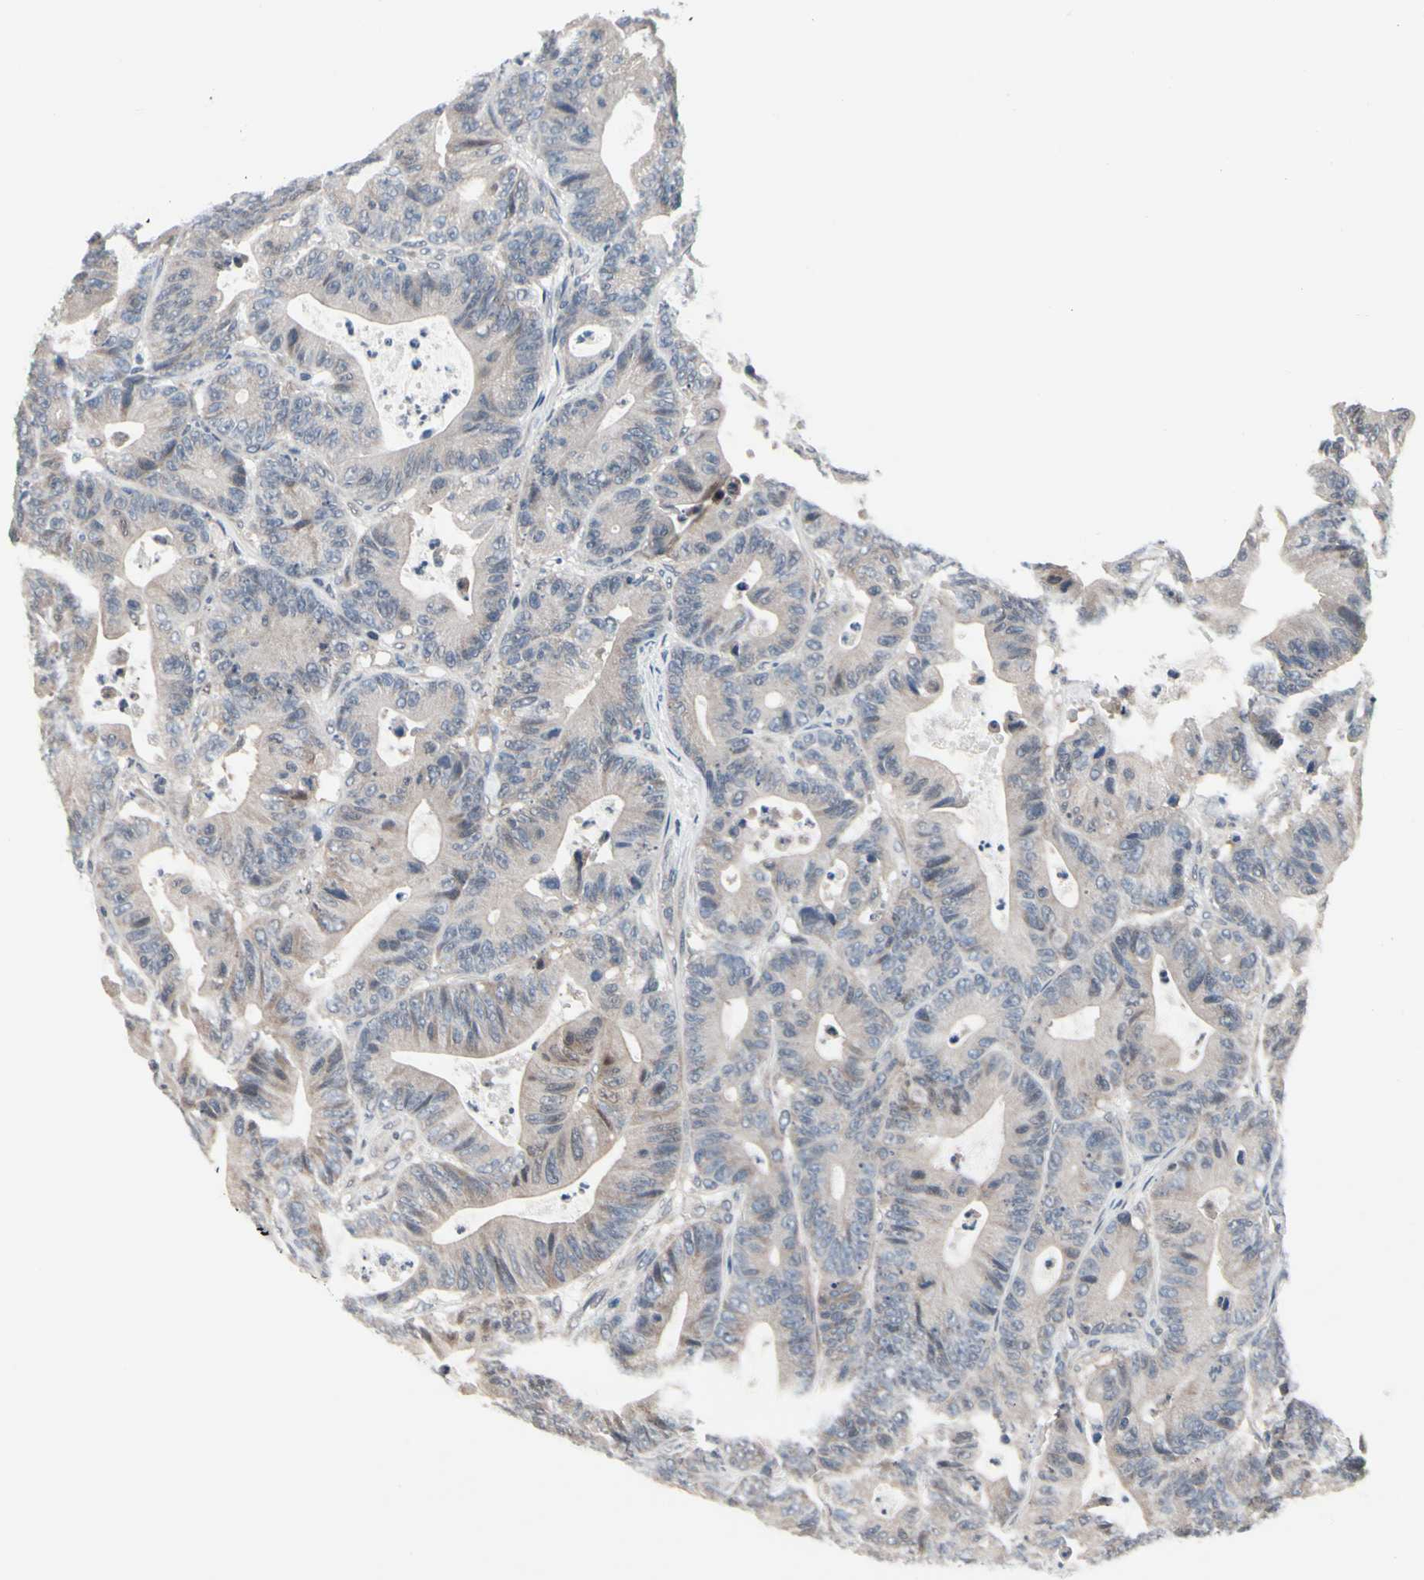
{"staining": {"intensity": "weak", "quantity": ">75%", "location": "cytoplasmic/membranous"}, "tissue": "colorectal cancer", "cell_type": "Tumor cells", "image_type": "cancer", "snomed": [{"axis": "morphology", "description": "Adenocarcinoma, NOS"}, {"axis": "topography", "description": "Colon"}], "caption": "IHC of human colorectal adenocarcinoma shows low levels of weak cytoplasmic/membranous positivity in about >75% of tumor cells.", "gene": "PRDX6", "patient": {"sex": "female", "age": 84}}